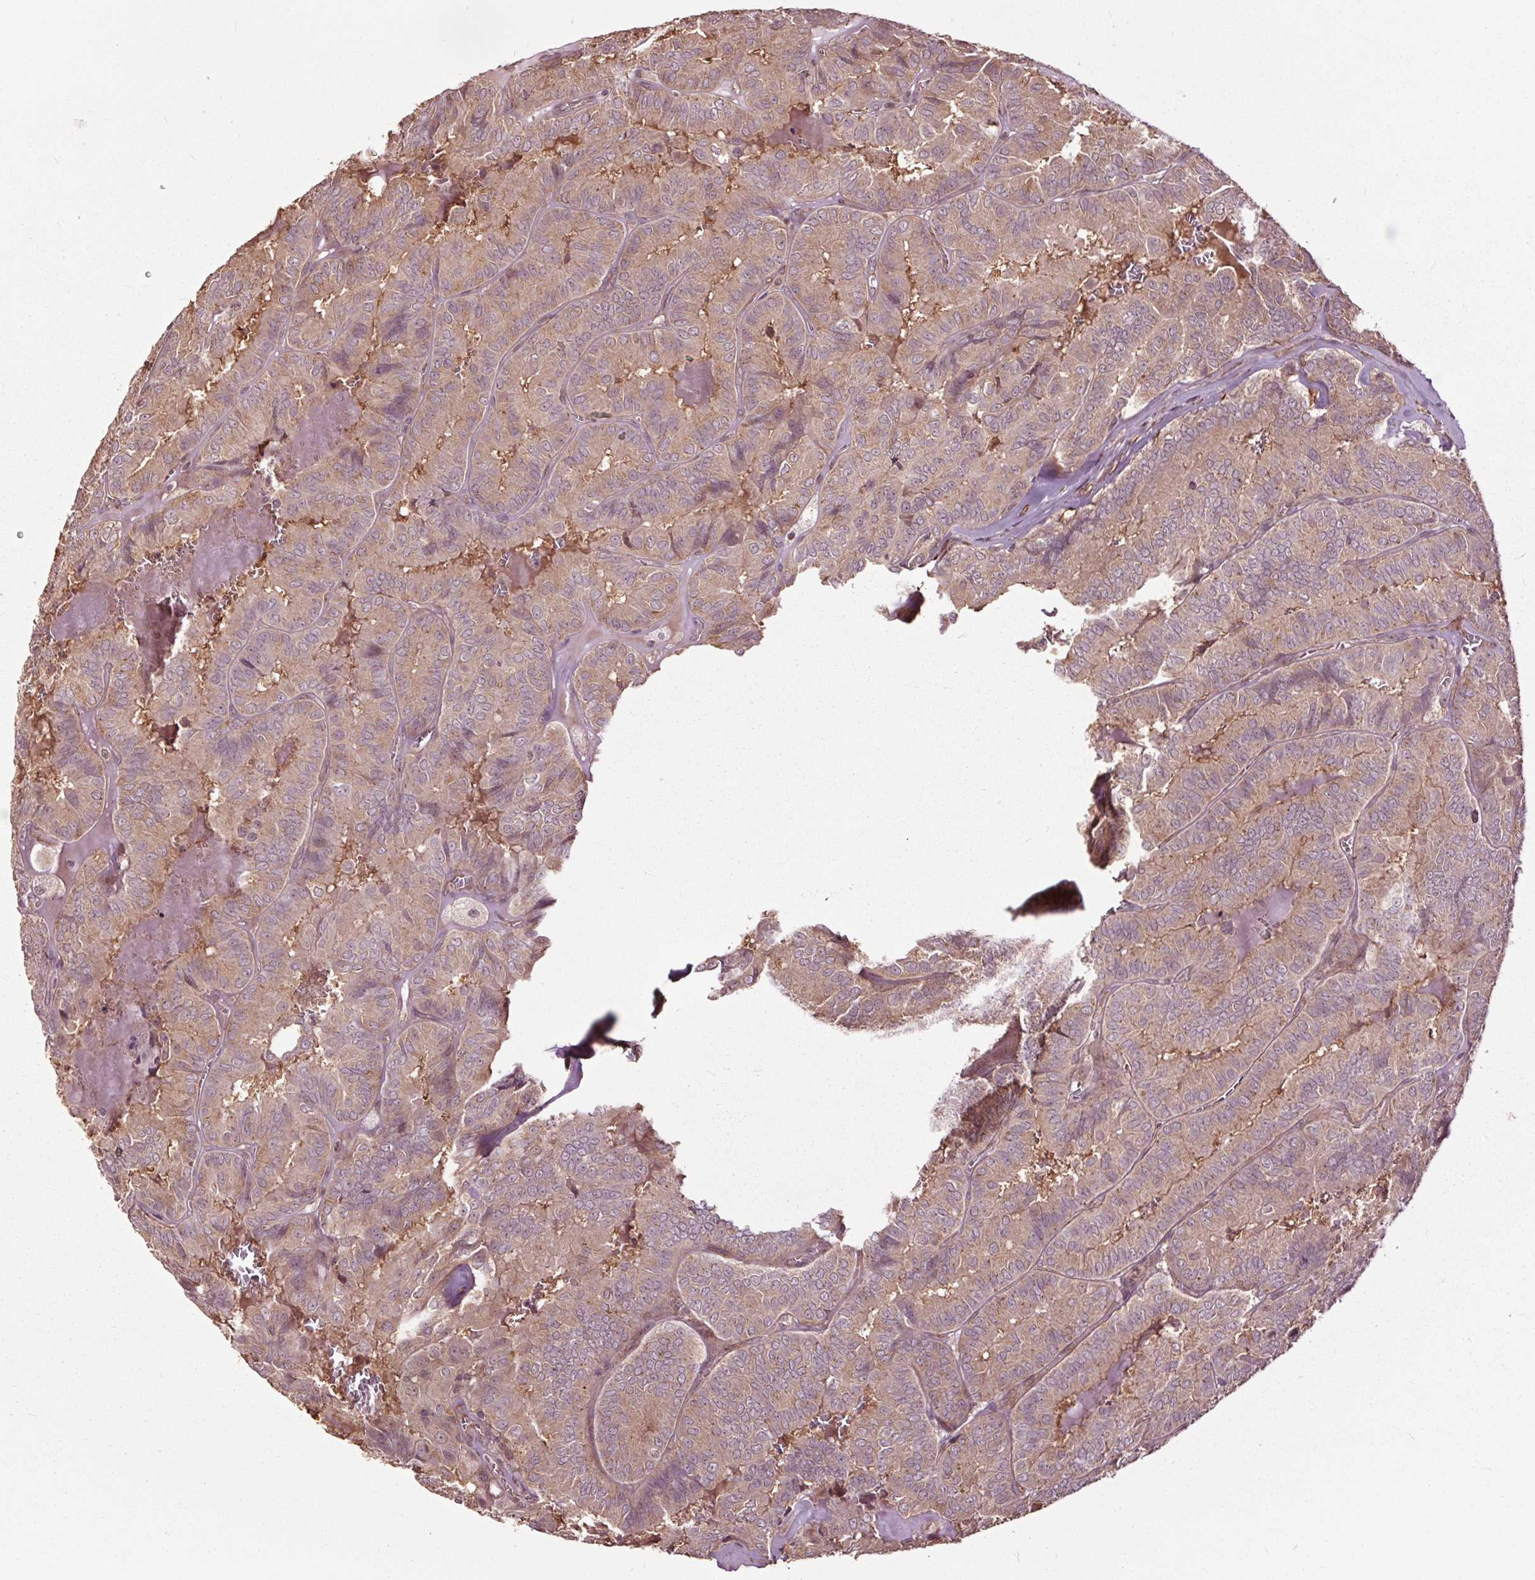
{"staining": {"intensity": "weak", "quantity": ">75%", "location": "cytoplasmic/membranous"}, "tissue": "thyroid cancer", "cell_type": "Tumor cells", "image_type": "cancer", "snomed": [{"axis": "morphology", "description": "Papillary adenocarcinoma, NOS"}, {"axis": "topography", "description": "Thyroid gland"}], "caption": "Protein staining reveals weak cytoplasmic/membranous expression in approximately >75% of tumor cells in thyroid papillary adenocarcinoma.", "gene": "CEP95", "patient": {"sex": "female", "age": 75}}